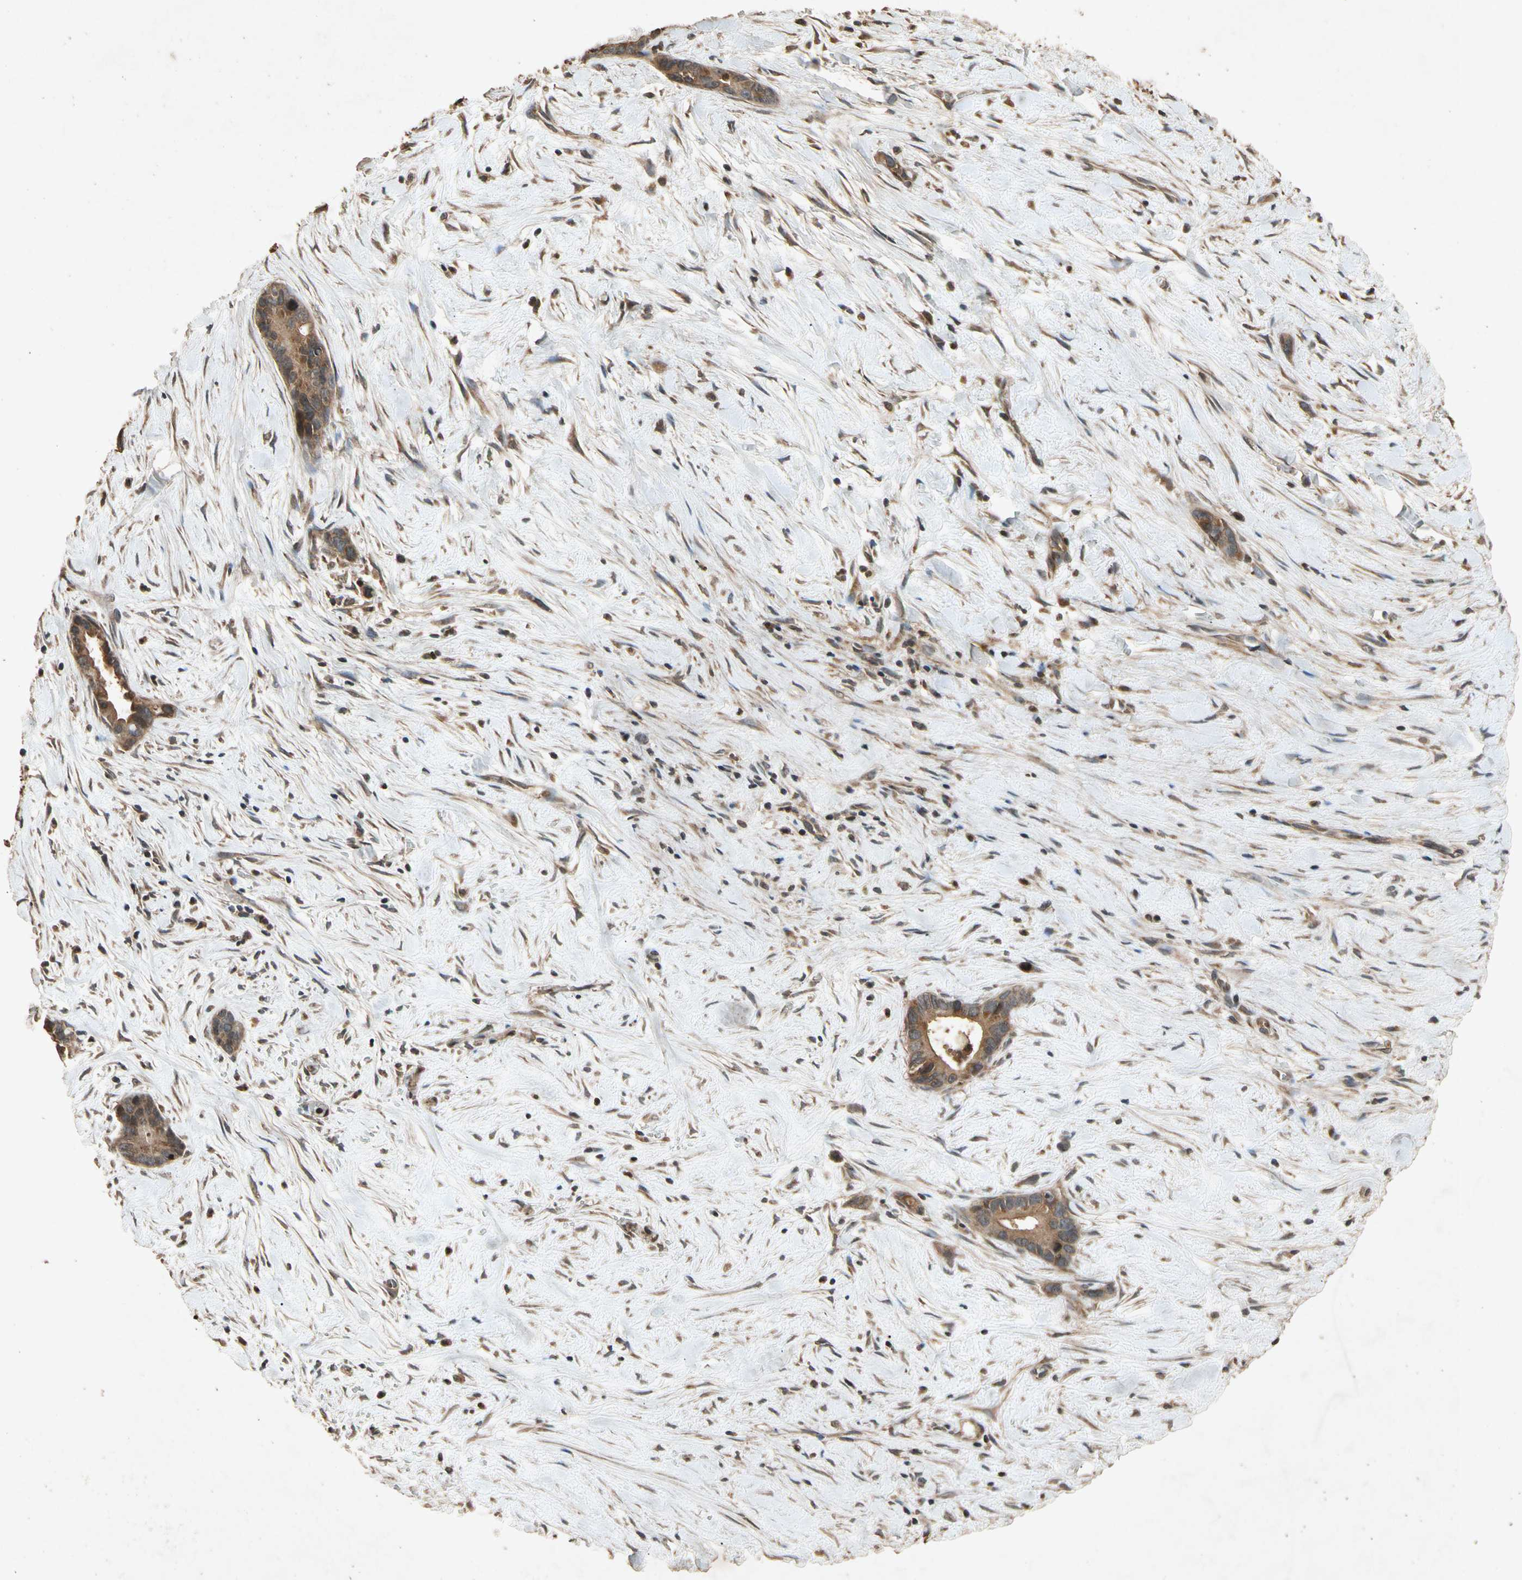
{"staining": {"intensity": "moderate", "quantity": ">75%", "location": "cytoplasmic/membranous"}, "tissue": "liver cancer", "cell_type": "Tumor cells", "image_type": "cancer", "snomed": [{"axis": "morphology", "description": "Cholangiocarcinoma"}, {"axis": "topography", "description": "Liver"}], "caption": "The immunohistochemical stain labels moderate cytoplasmic/membranous expression in tumor cells of liver cholangiocarcinoma tissue.", "gene": "TXN2", "patient": {"sex": "female", "age": 55}}